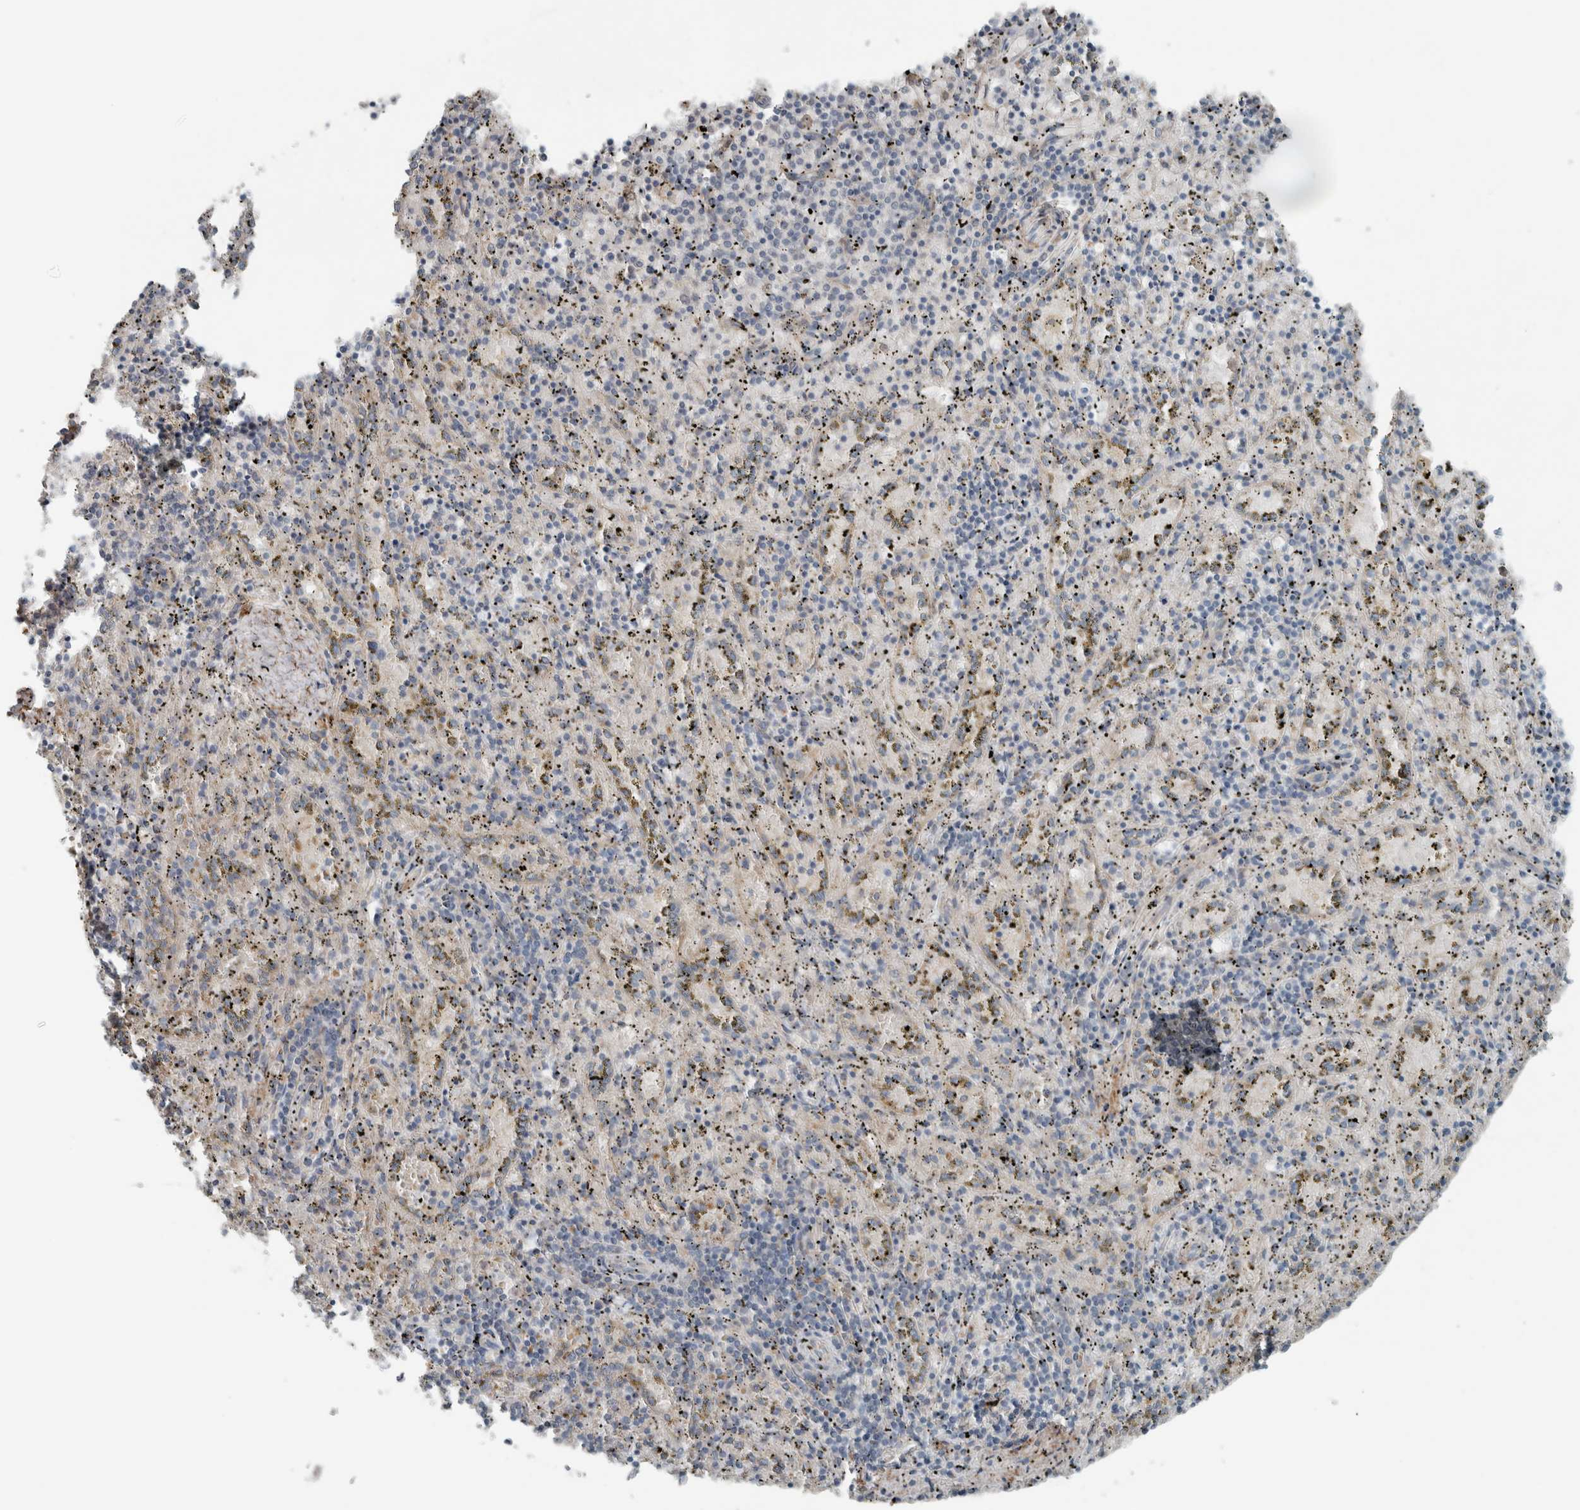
{"staining": {"intensity": "negative", "quantity": "none", "location": "none"}, "tissue": "spleen", "cell_type": "Cells in red pulp", "image_type": "normal", "snomed": [{"axis": "morphology", "description": "Normal tissue, NOS"}, {"axis": "topography", "description": "Spleen"}], "caption": "Histopathology image shows no protein staining in cells in red pulp of benign spleen.", "gene": "JADE2", "patient": {"sex": "male", "age": 11}}